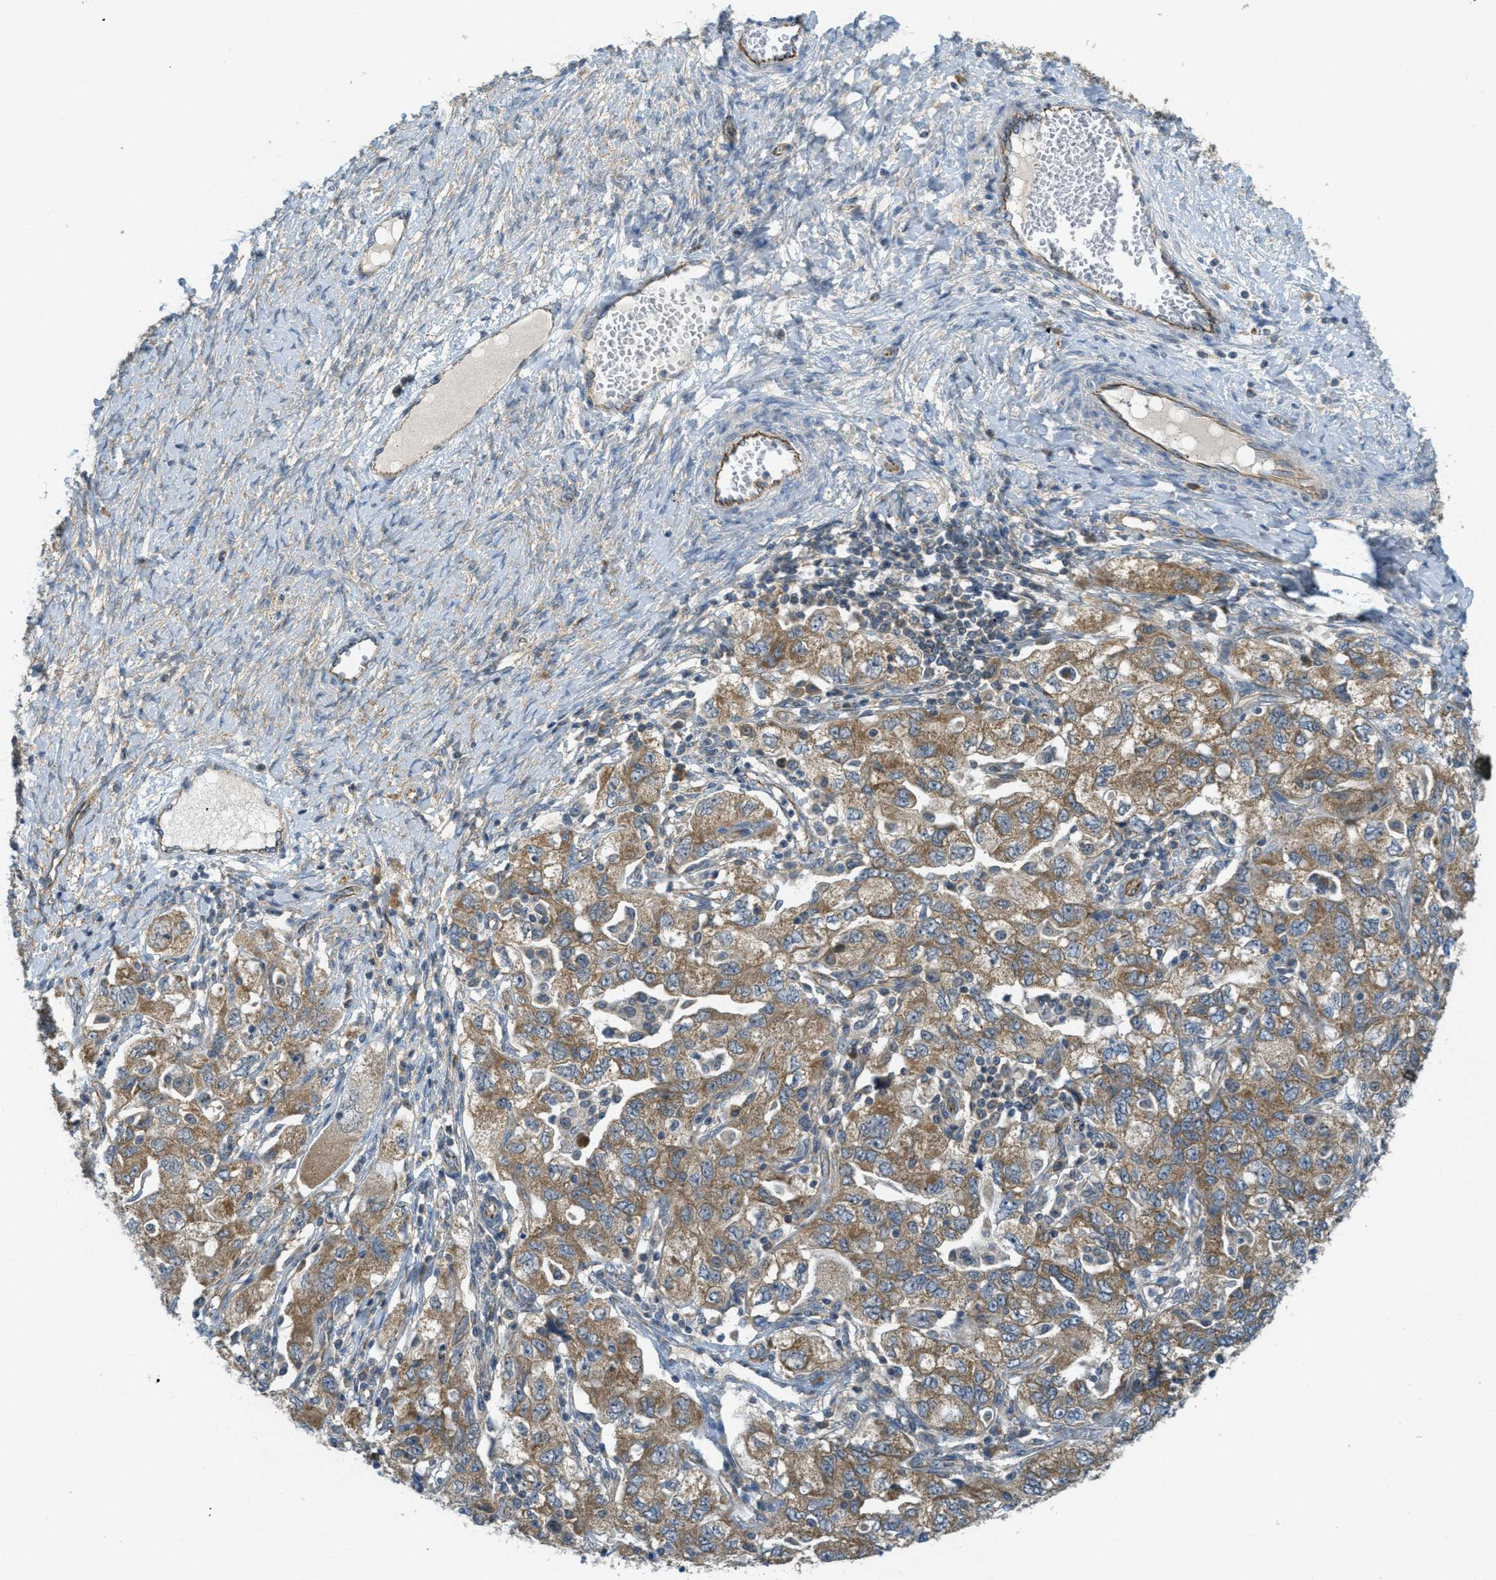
{"staining": {"intensity": "moderate", "quantity": ">75%", "location": "cytoplasmic/membranous"}, "tissue": "ovarian cancer", "cell_type": "Tumor cells", "image_type": "cancer", "snomed": [{"axis": "morphology", "description": "Carcinoma, NOS"}, {"axis": "morphology", "description": "Cystadenocarcinoma, serous, NOS"}, {"axis": "topography", "description": "Ovary"}], "caption": "This is a micrograph of IHC staining of ovarian cancer (carcinoma), which shows moderate positivity in the cytoplasmic/membranous of tumor cells.", "gene": "JCAD", "patient": {"sex": "female", "age": 69}}